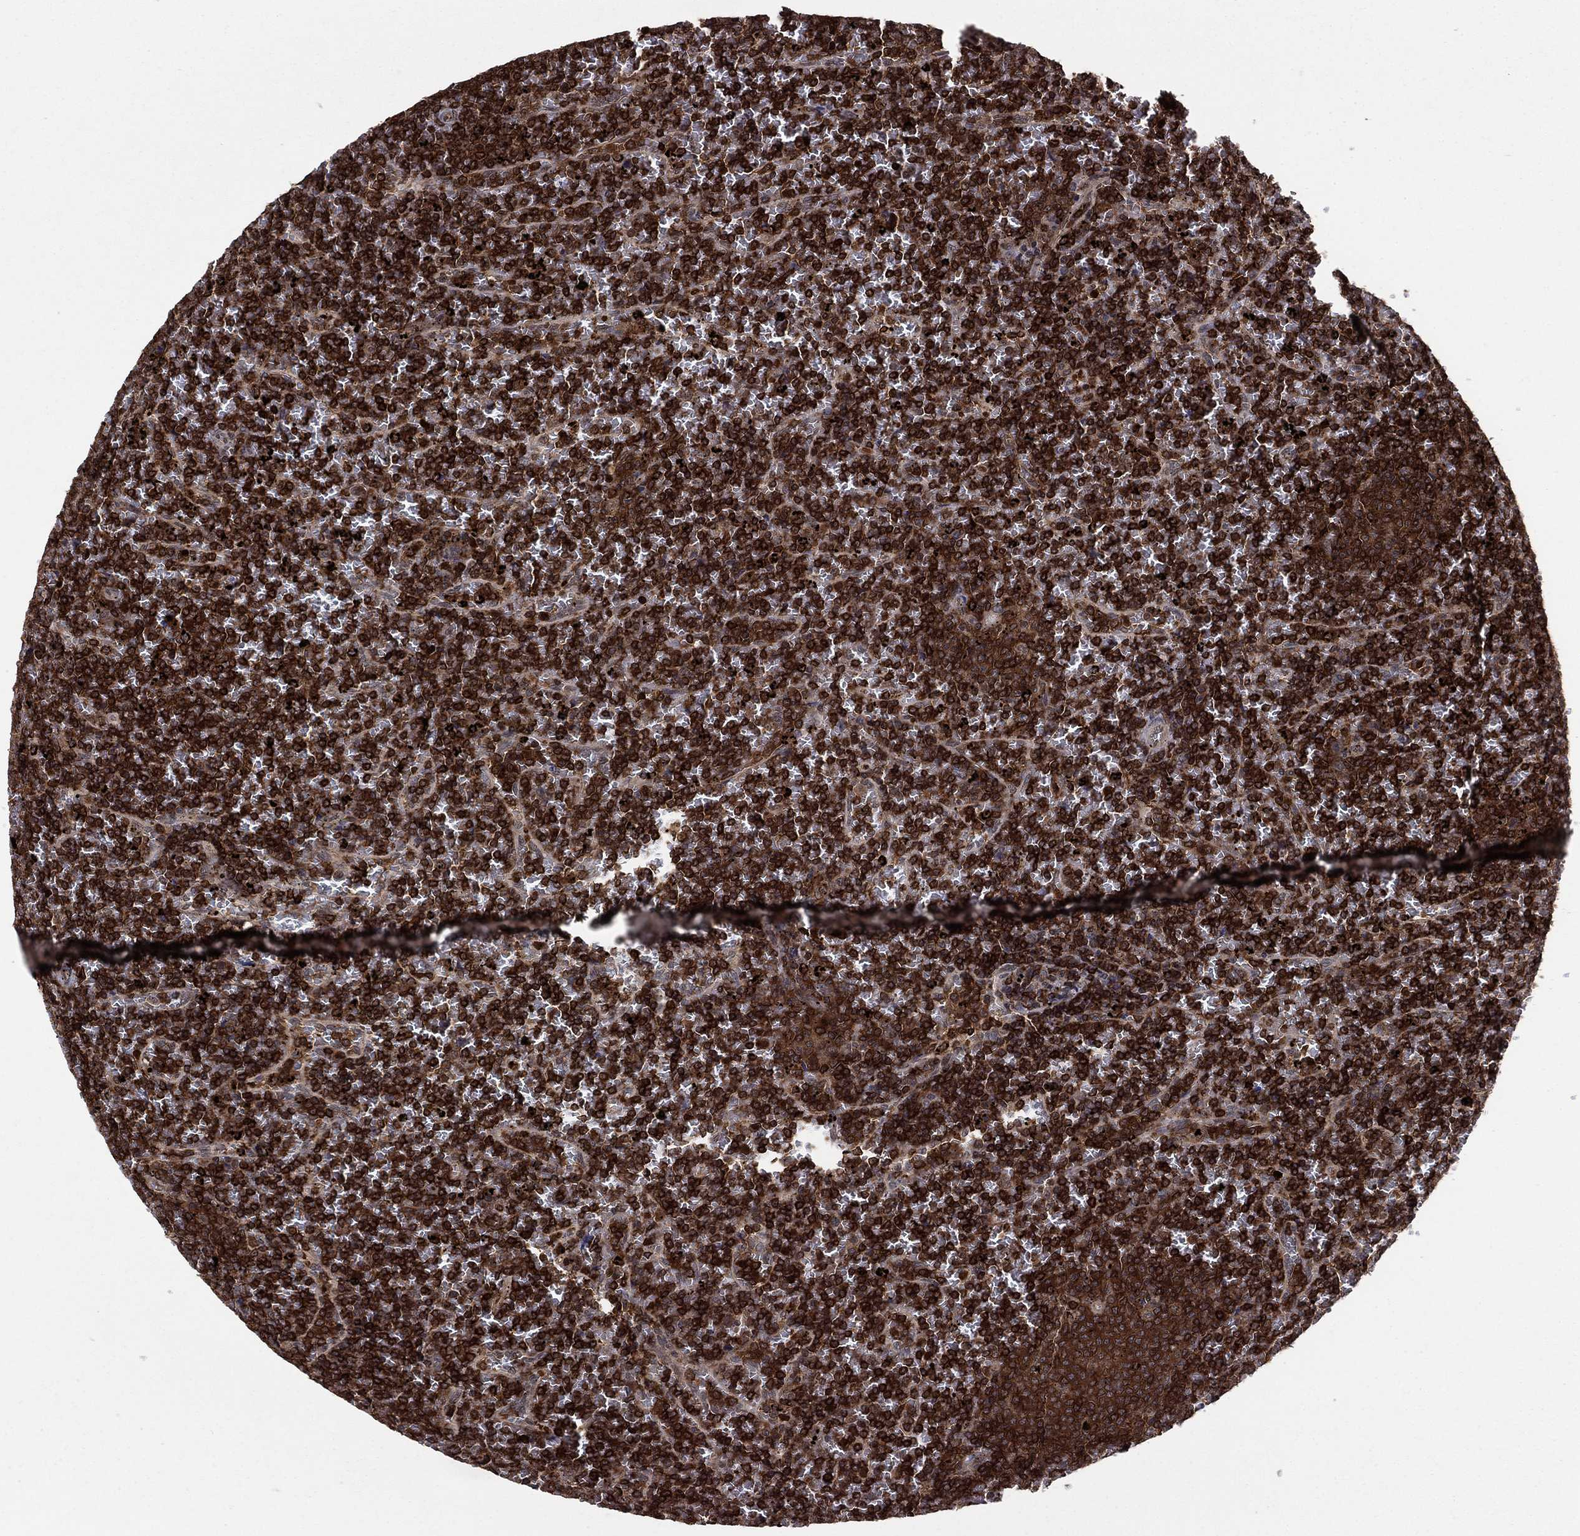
{"staining": {"intensity": "strong", "quantity": ">75%", "location": "cytoplasmic/membranous"}, "tissue": "lymphoma", "cell_type": "Tumor cells", "image_type": "cancer", "snomed": [{"axis": "morphology", "description": "Malignant lymphoma, non-Hodgkin's type, Low grade"}, {"axis": "topography", "description": "Spleen"}], "caption": "Protein analysis of malignant lymphoma, non-Hodgkin's type (low-grade) tissue displays strong cytoplasmic/membranous positivity in approximately >75% of tumor cells.", "gene": "SSX2IP", "patient": {"sex": "female", "age": 77}}